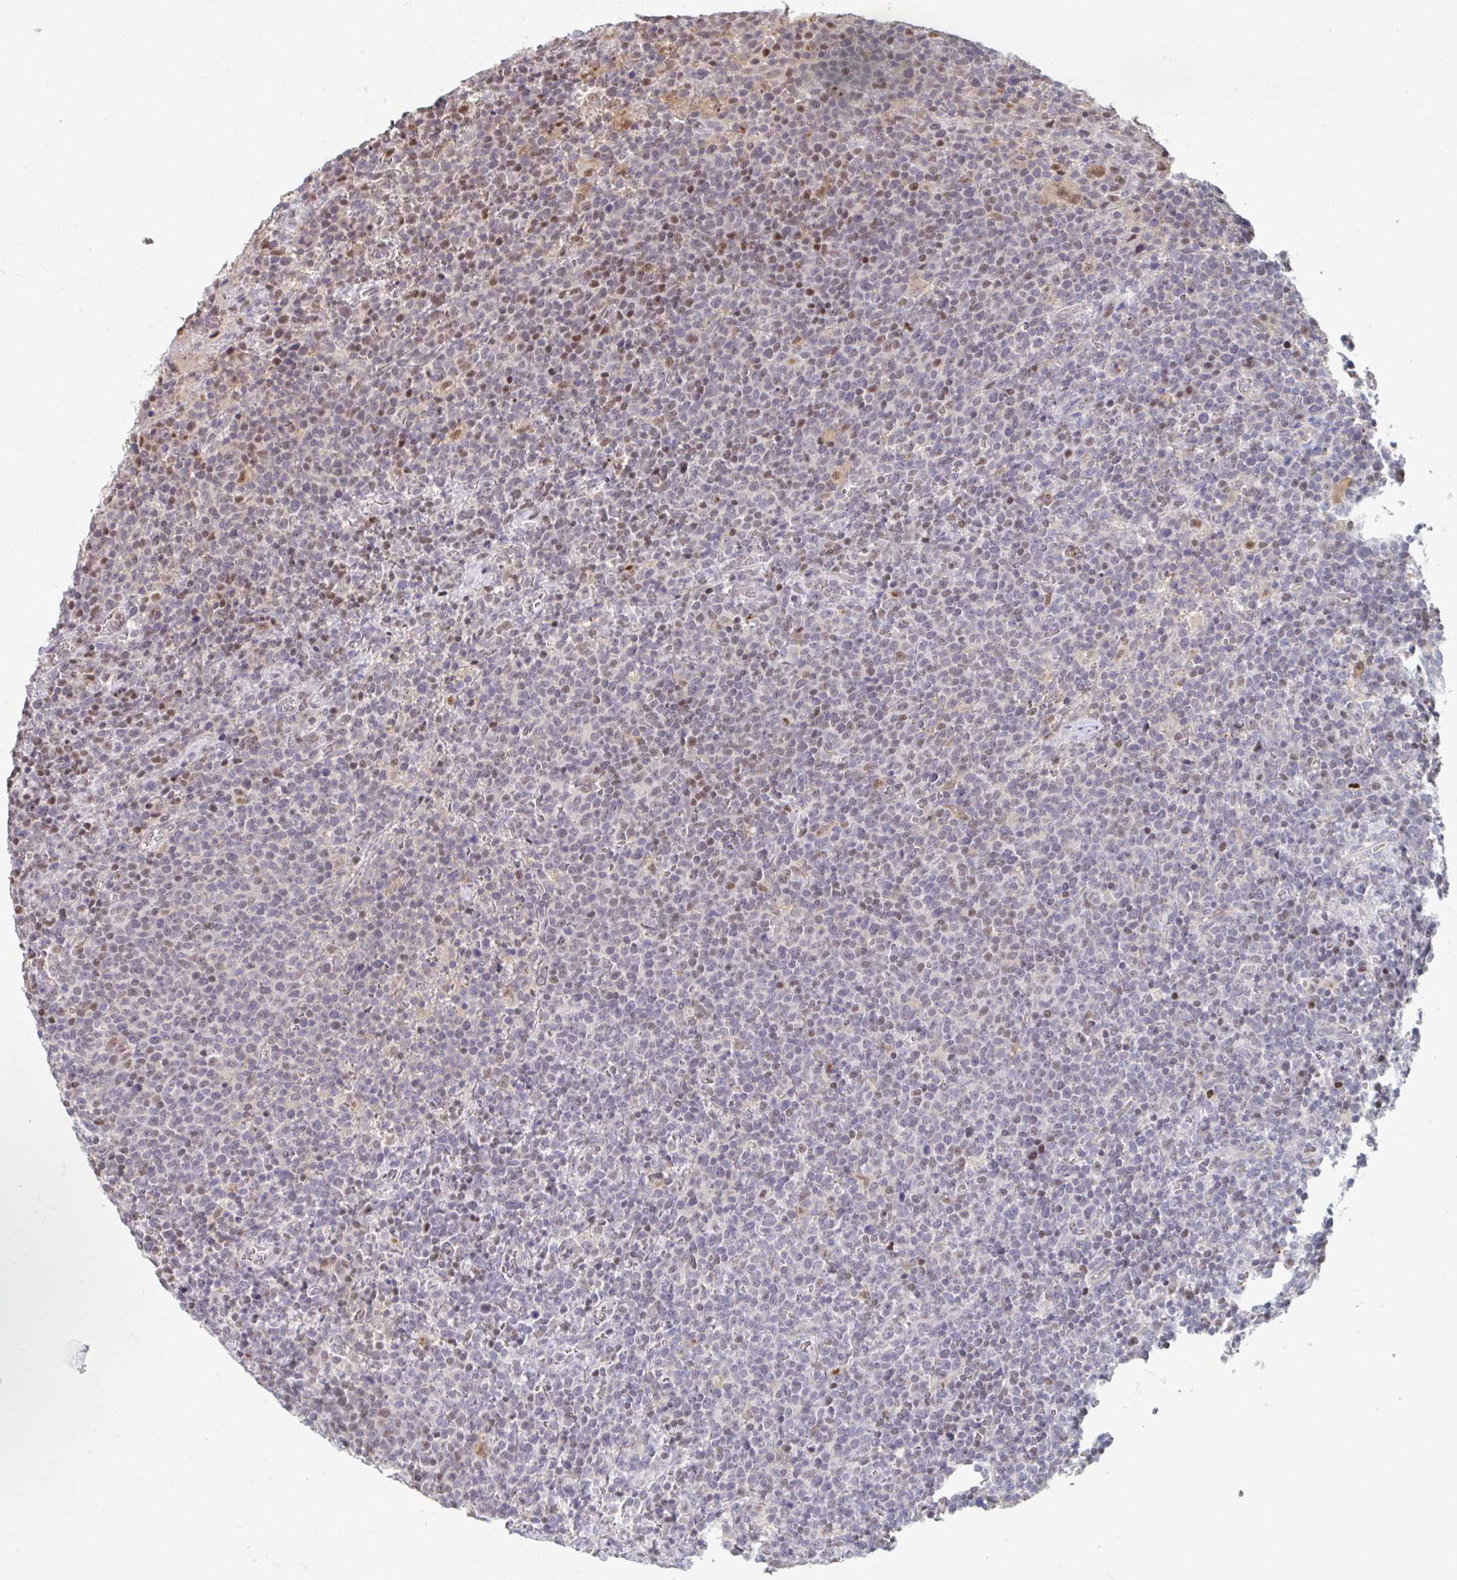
{"staining": {"intensity": "negative", "quantity": "none", "location": "none"}, "tissue": "lymphoma", "cell_type": "Tumor cells", "image_type": "cancer", "snomed": [{"axis": "morphology", "description": "Malignant lymphoma, non-Hodgkin's type, High grade"}, {"axis": "topography", "description": "Lymph node"}], "caption": "A high-resolution image shows immunohistochemistry staining of malignant lymphoma, non-Hodgkin's type (high-grade), which reveals no significant expression in tumor cells.", "gene": "ACD", "patient": {"sex": "male", "age": 61}}